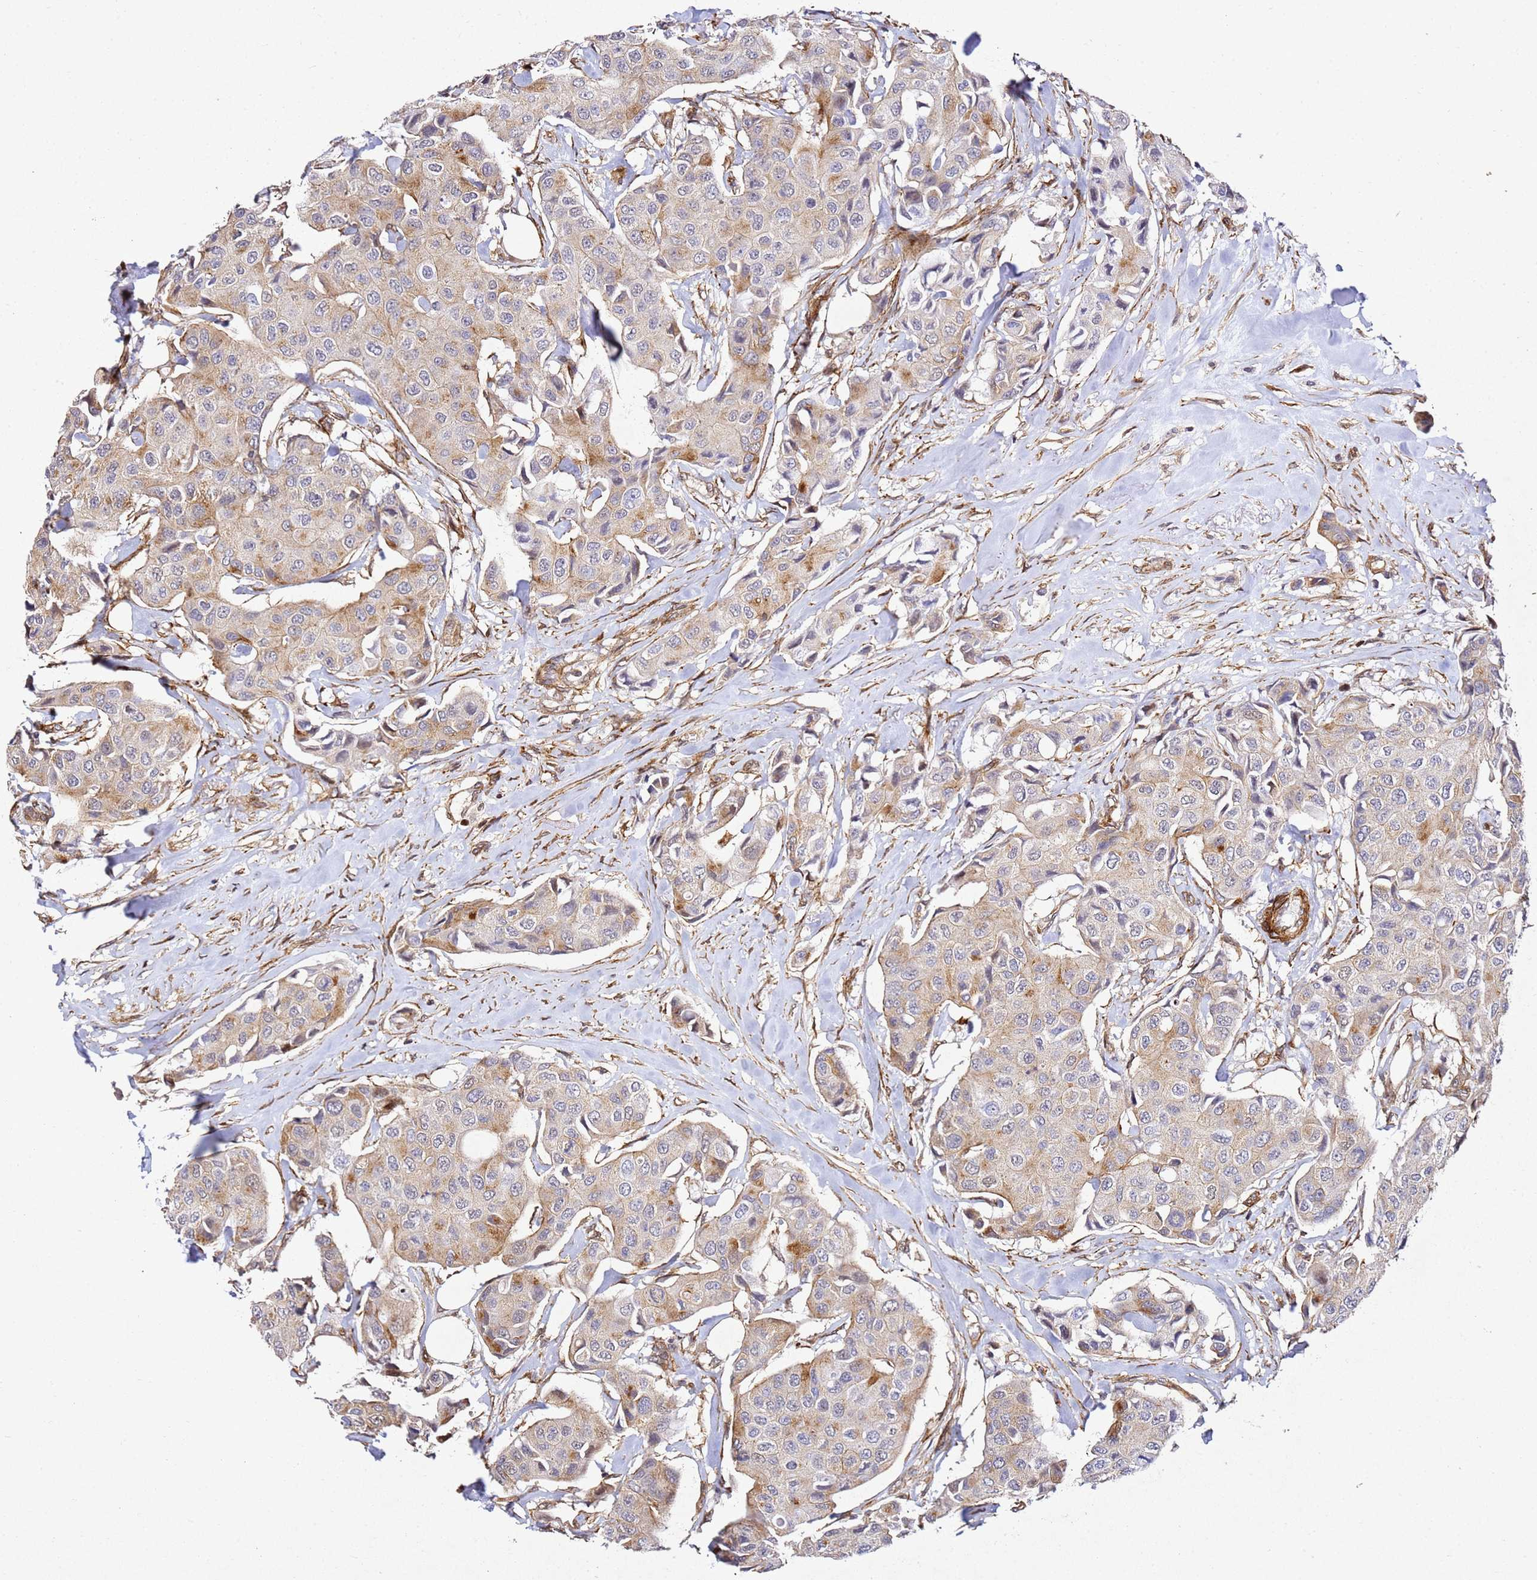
{"staining": {"intensity": "moderate", "quantity": "<25%", "location": "cytoplasmic/membranous"}, "tissue": "breast cancer", "cell_type": "Tumor cells", "image_type": "cancer", "snomed": [{"axis": "morphology", "description": "Duct carcinoma"}, {"axis": "topography", "description": "Breast"}], "caption": "IHC of breast cancer shows low levels of moderate cytoplasmic/membranous expression in about <25% of tumor cells. The protein is shown in brown color, while the nuclei are stained blue.", "gene": "ZNF296", "patient": {"sex": "female", "age": 80}}